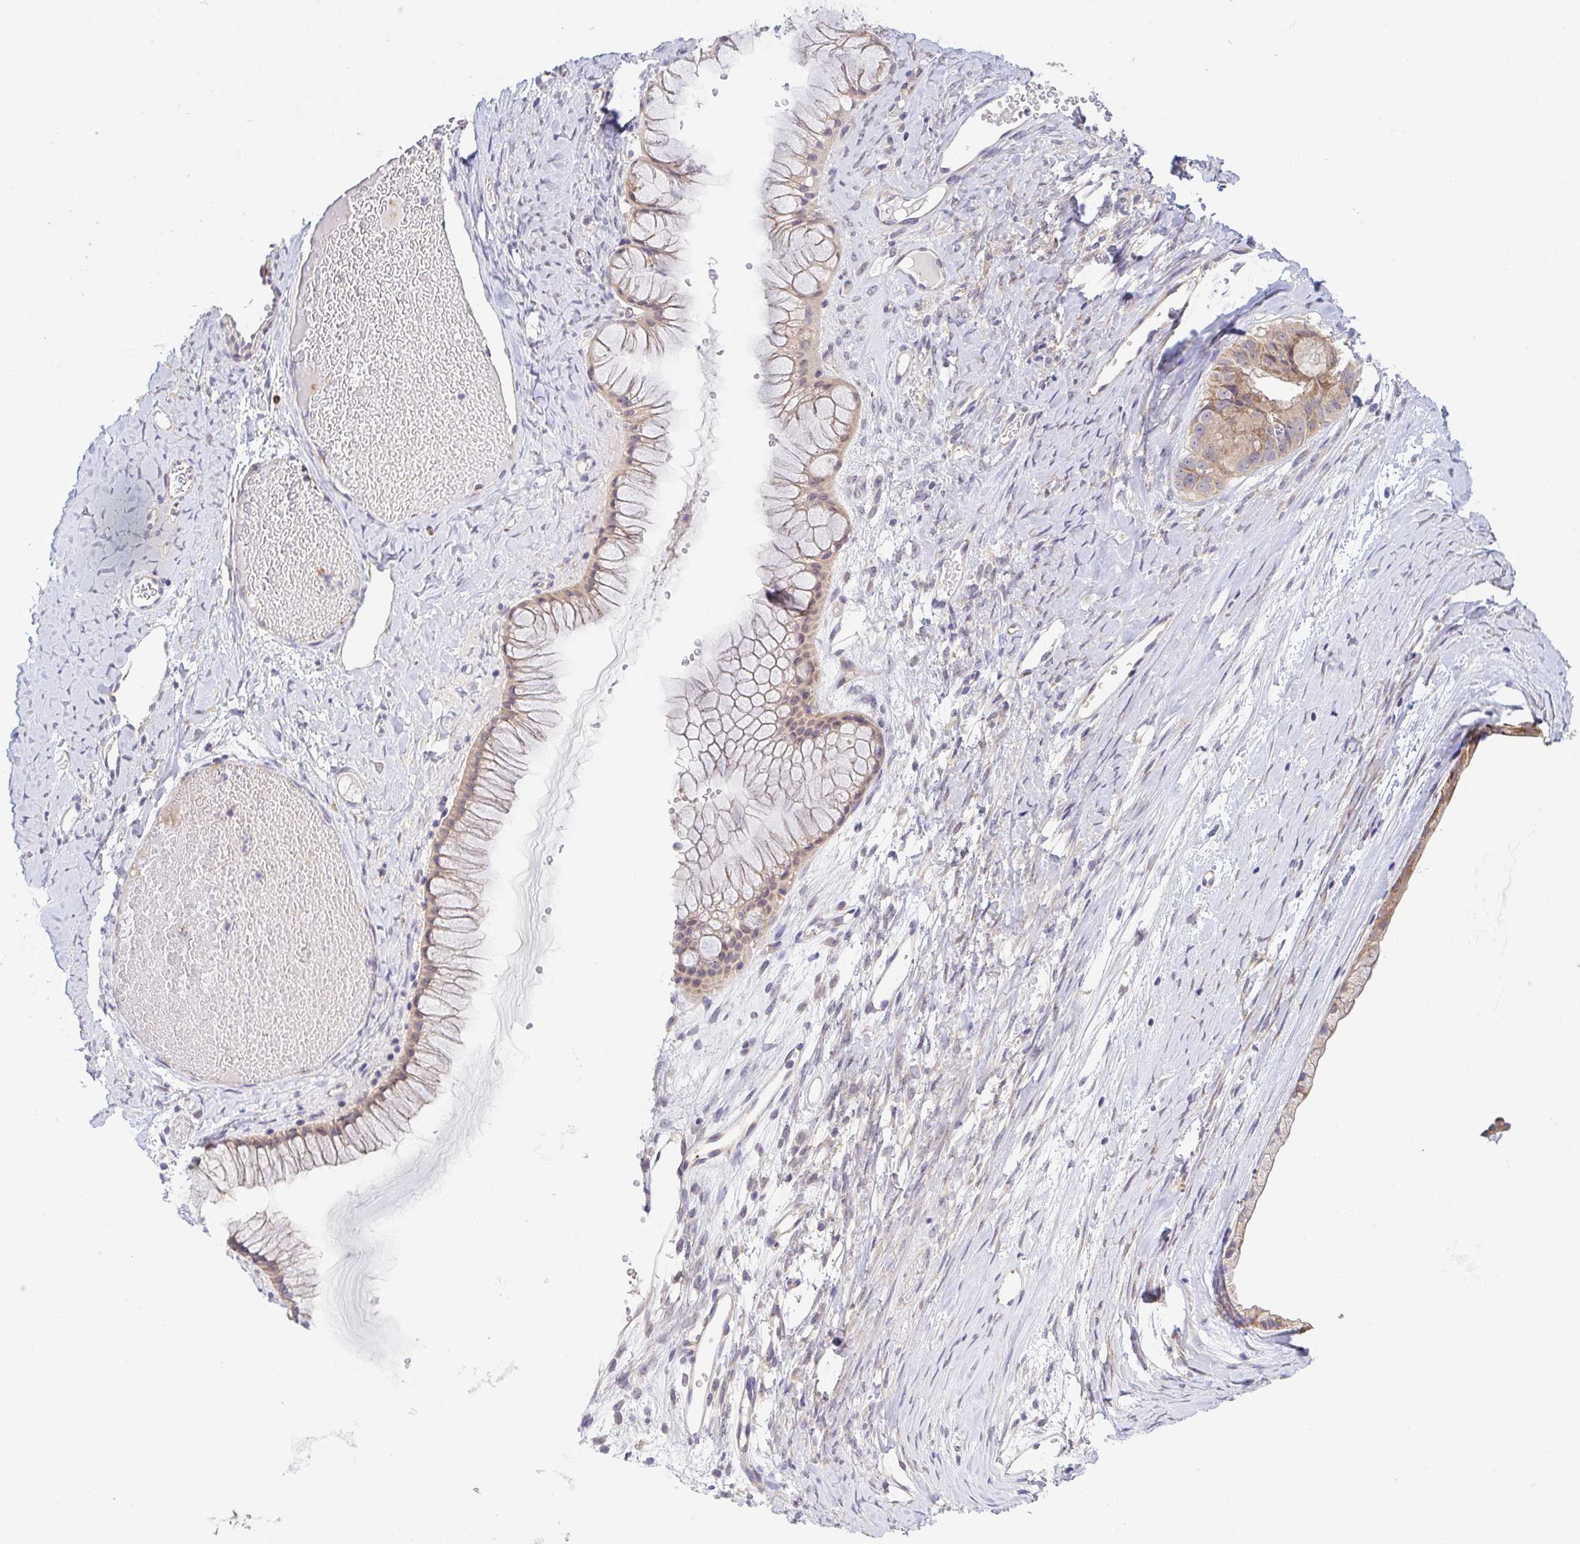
{"staining": {"intensity": "weak", "quantity": ">75%", "location": "cytoplasmic/membranous"}, "tissue": "ovarian cancer", "cell_type": "Tumor cells", "image_type": "cancer", "snomed": [{"axis": "morphology", "description": "Cystadenocarcinoma, mucinous, NOS"}, {"axis": "topography", "description": "Ovary"}], "caption": "Immunohistochemistry (IHC) (DAB) staining of human ovarian cancer displays weak cytoplasmic/membranous protein positivity in approximately >75% of tumor cells.", "gene": "BCL2L1", "patient": {"sex": "female", "age": 61}}